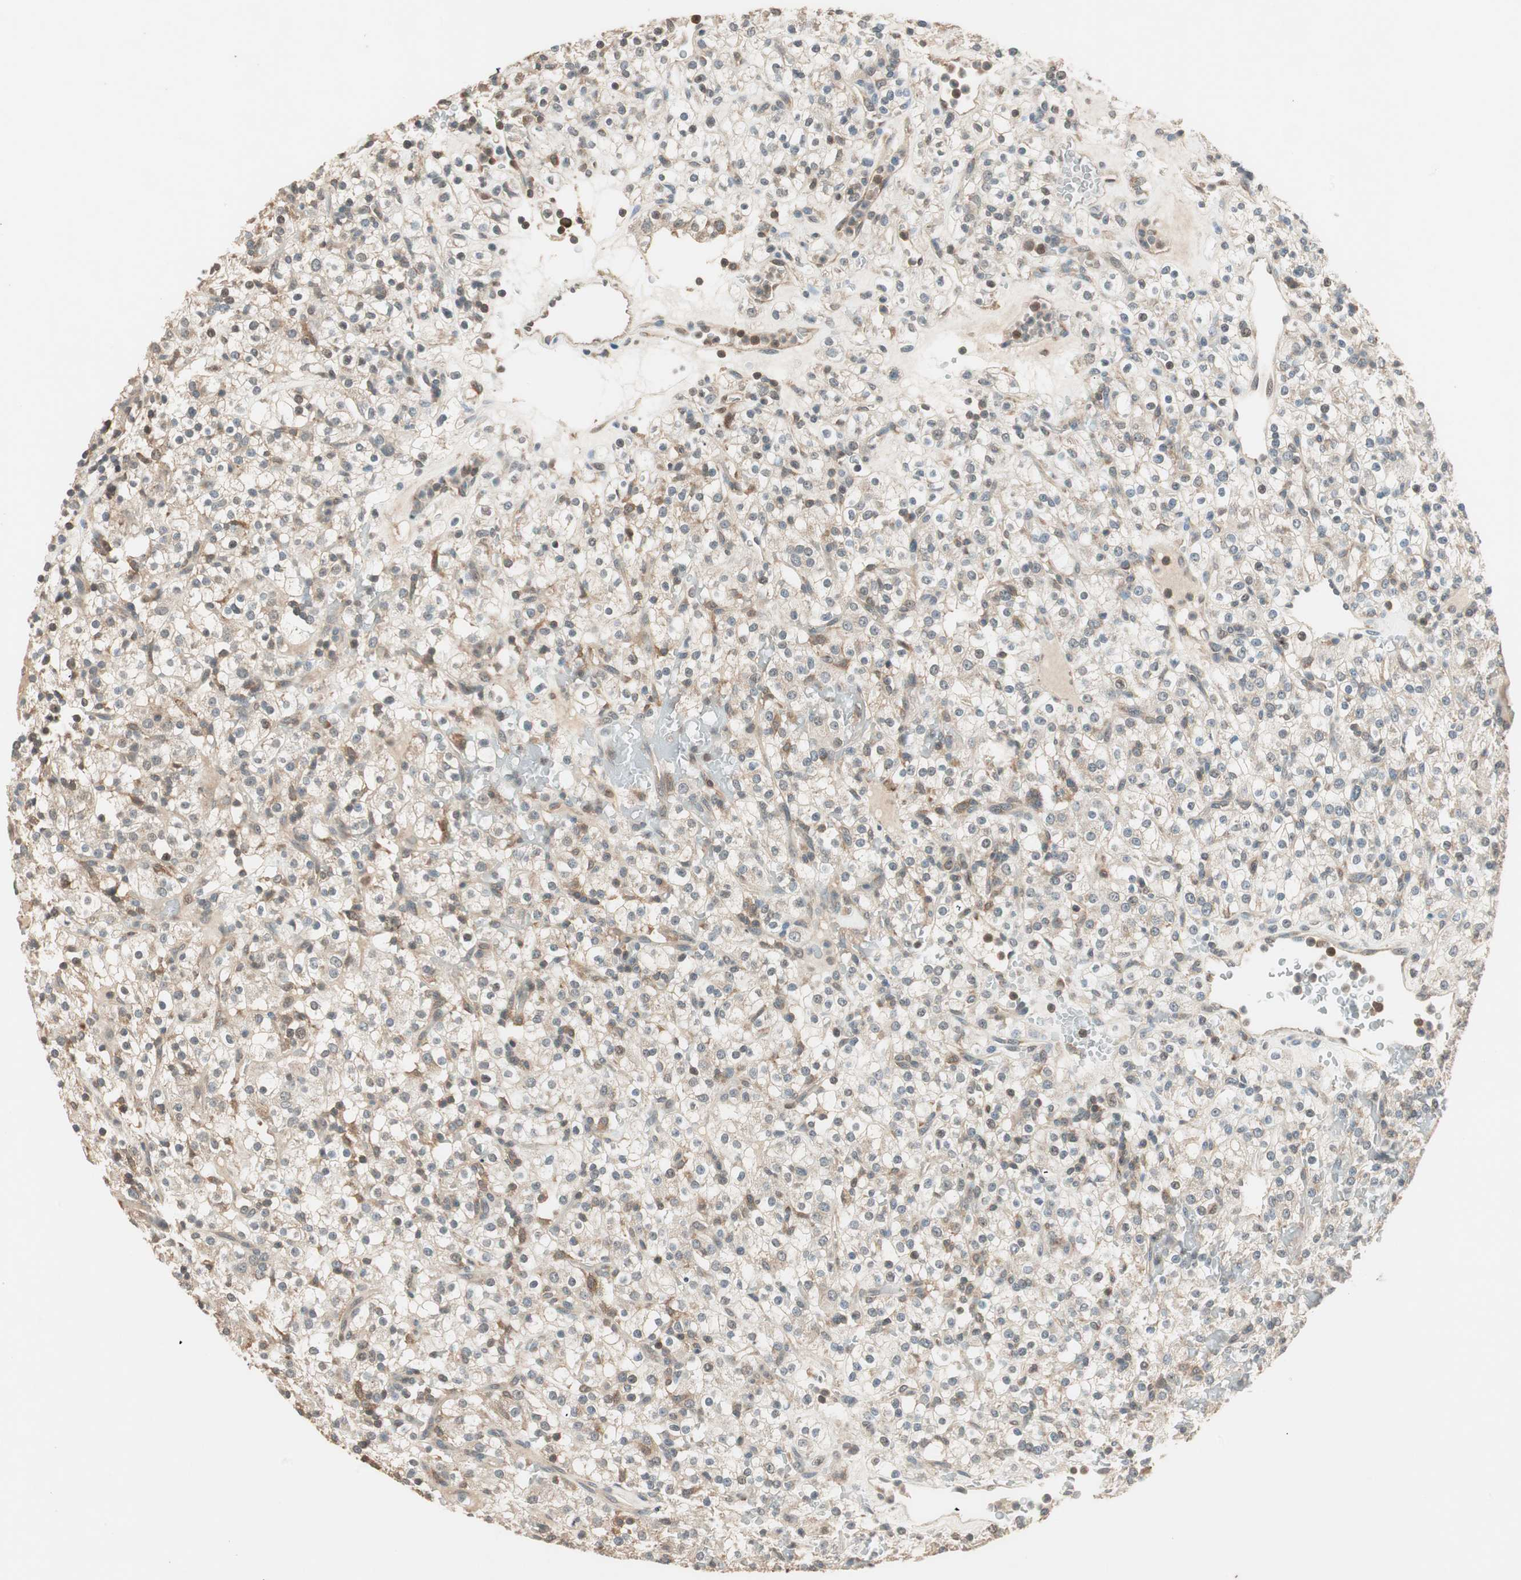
{"staining": {"intensity": "weak", "quantity": "25%-75%", "location": "cytoplasmic/membranous"}, "tissue": "renal cancer", "cell_type": "Tumor cells", "image_type": "cancer", "snomed": [{"axis": "morphology", "description": "Normal tissue, NOS"}, {"axis": "morphology", "description": "Adenocarcinoma, NOS"}, {"axis": "topography", "description": "Kidney"}], "caption": "Brown immunohistochemical staining in adenocarcinoma (renal) displays weak cytoplasmic/membranous expression in approximately 25%-75% of tumor cells. (DAB (3,3'-diaminobenzidine) = brown stain, brightfield microscopy at high magnification).", "gene": "TRIM21", "patient": {"sex": "female", "age": 72}}